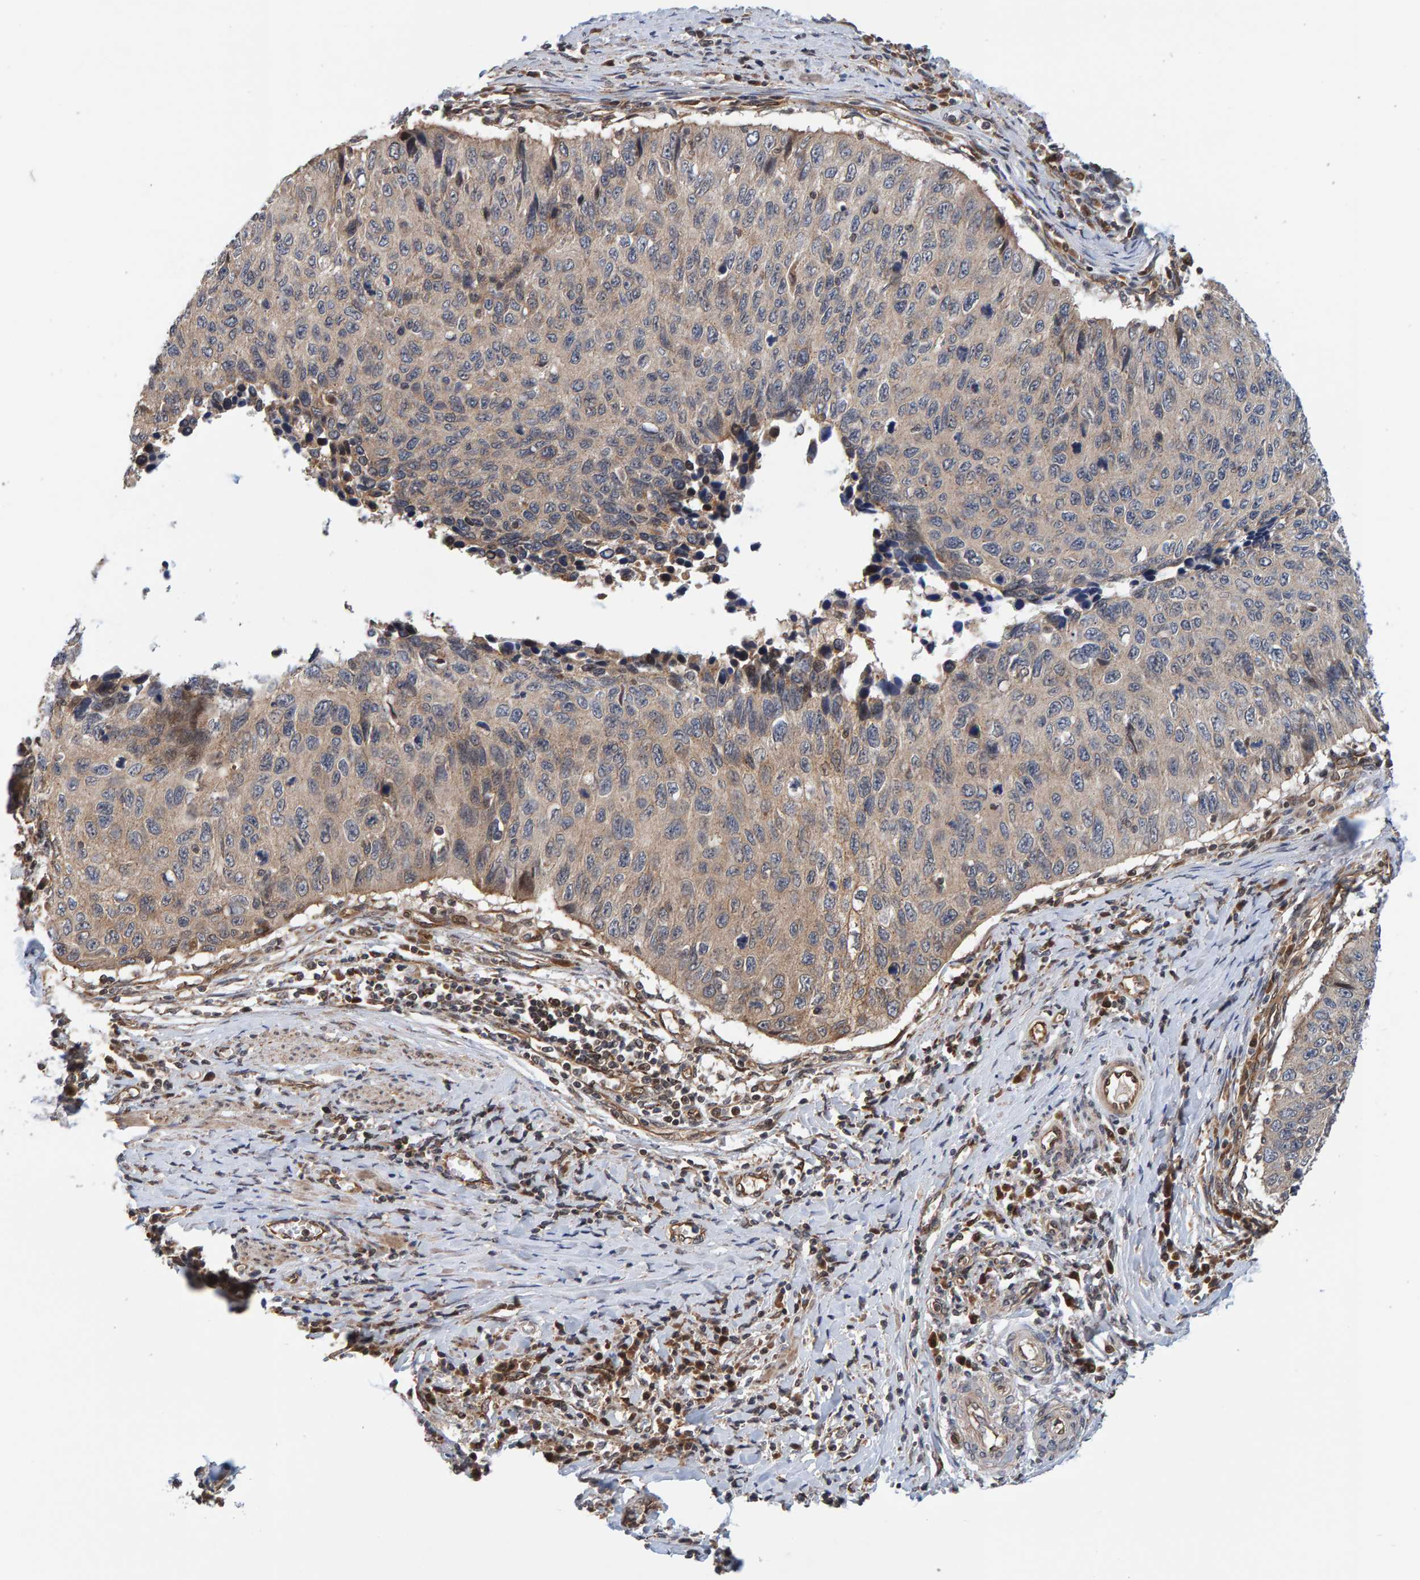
{"staining": {"intensity": "weak", "quantity": ">75%", "location": "cytoplasmic/membranous"}, "tissue": "cervical cancer", "cell_type": "Tumor cells", "image_type": "cancer", "snomed": [{"axis": "morphology", "description": "Squamous cell carcinoma, NOS"}, {"axis": "topography", "description": "Cervix"}], "caption": "Tumor cells display low levels of weak cytoplasmic/membranous positivity in about >75% of cells in human cervical cancer (squamous cell carcinoma).", "gene": "SCRN2", "patient": {"sex": "female", "age": 53}}